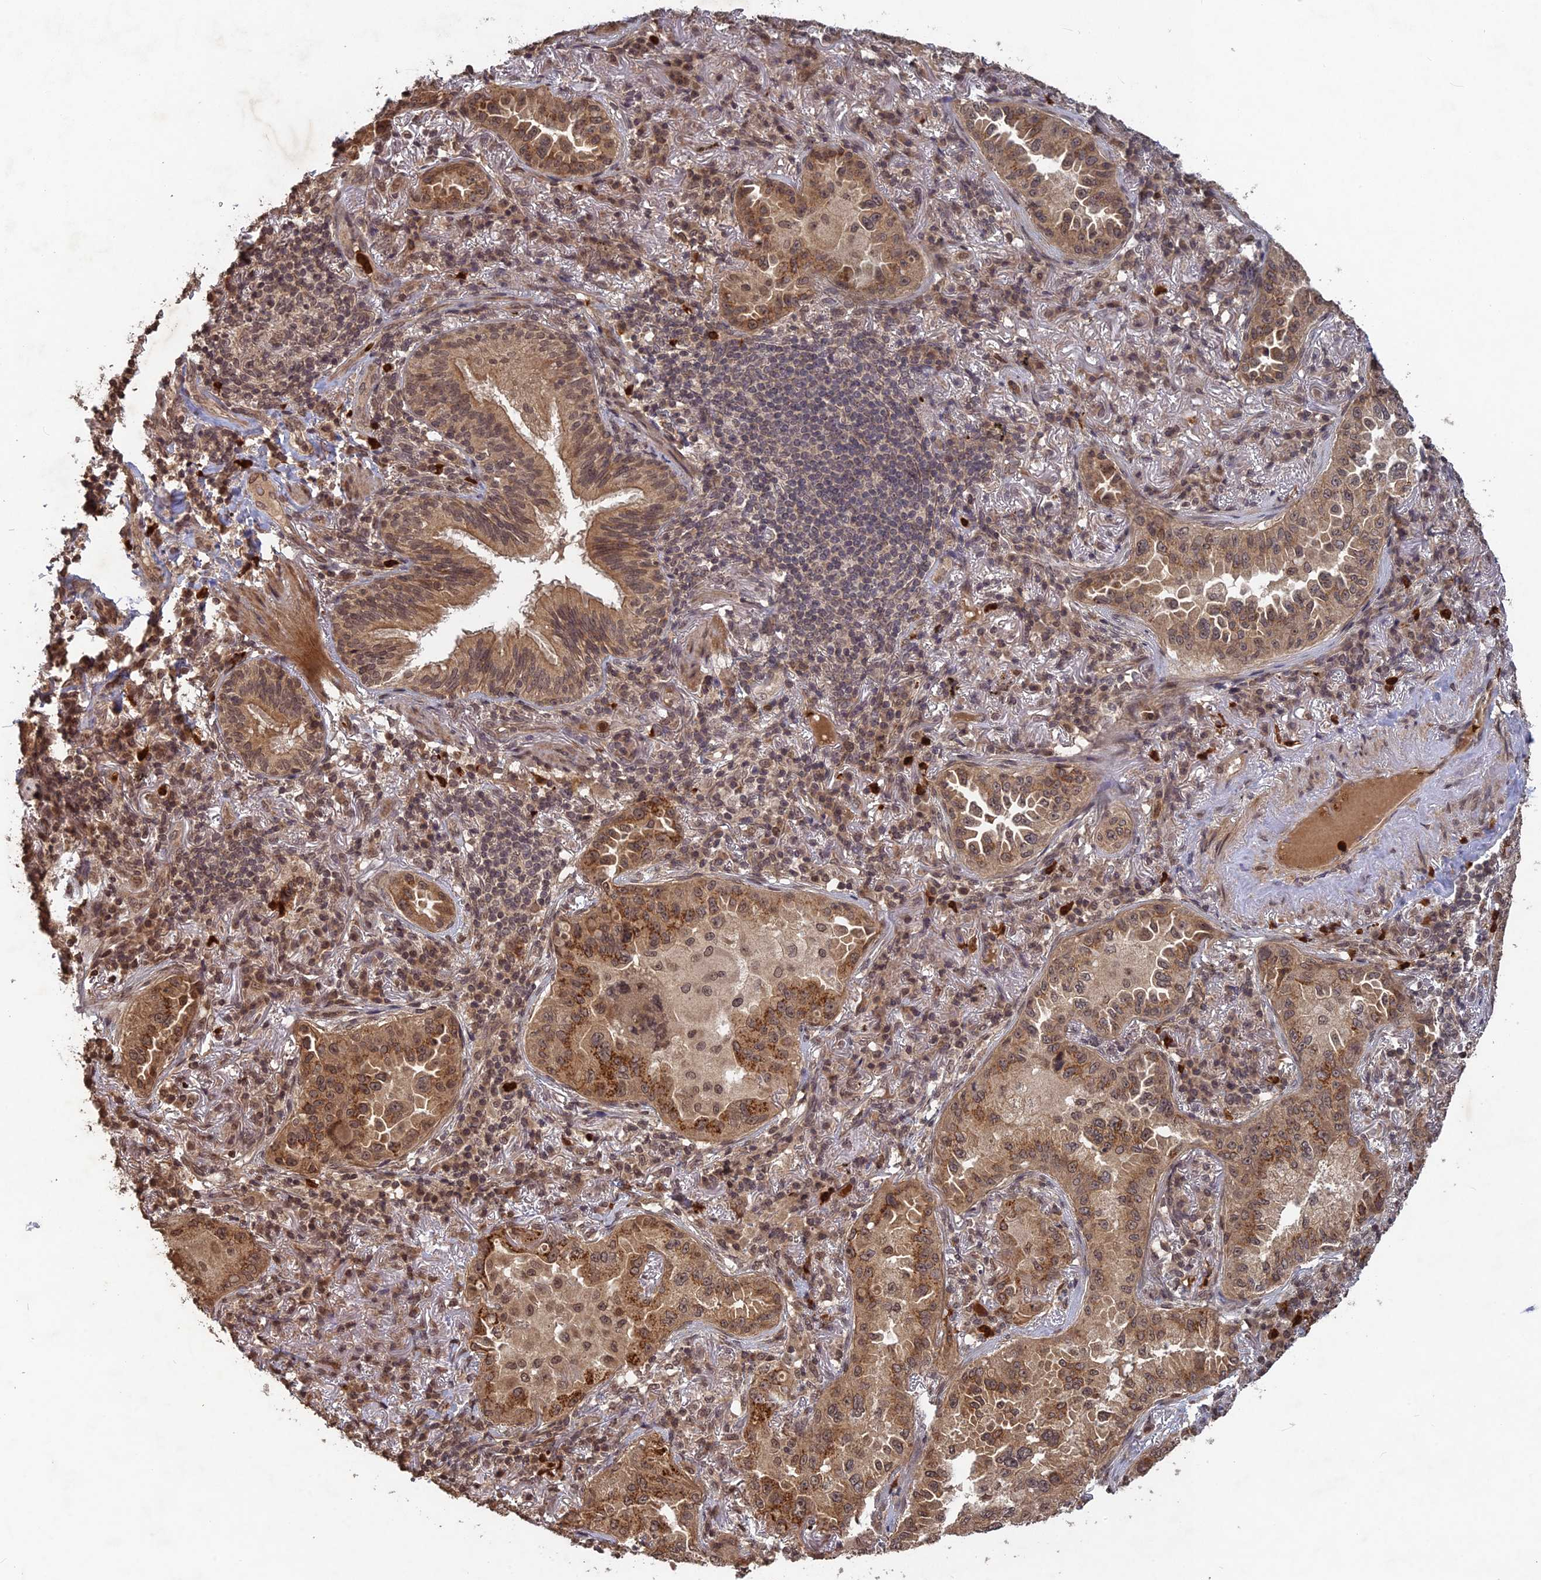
{"staining": {"intensity": "moderate", "quantity": ">75%", "location": "cytoplasmic/membranous,nuclear"}, "tissue": "lung cancer", "cell_type": "Tumor cells", "image_type": "cancer", "snomed": [{"axis": "morphology", "description": "Adenocarcinoma, NOS"}, {"axis": "topography", "description": "Lung"}], "caption": "Protein expression analysis of human lung cancer reveals moderate cytoplasmic/membranous and nuclear expression in approximately >75% of tumor cells. (DAB (3,3'-diaminobenzidine) = brown stain, brightfield microscopy at high magnification).", "gene": "SRMS", "patient": {"sex": "female", "age": 69}}